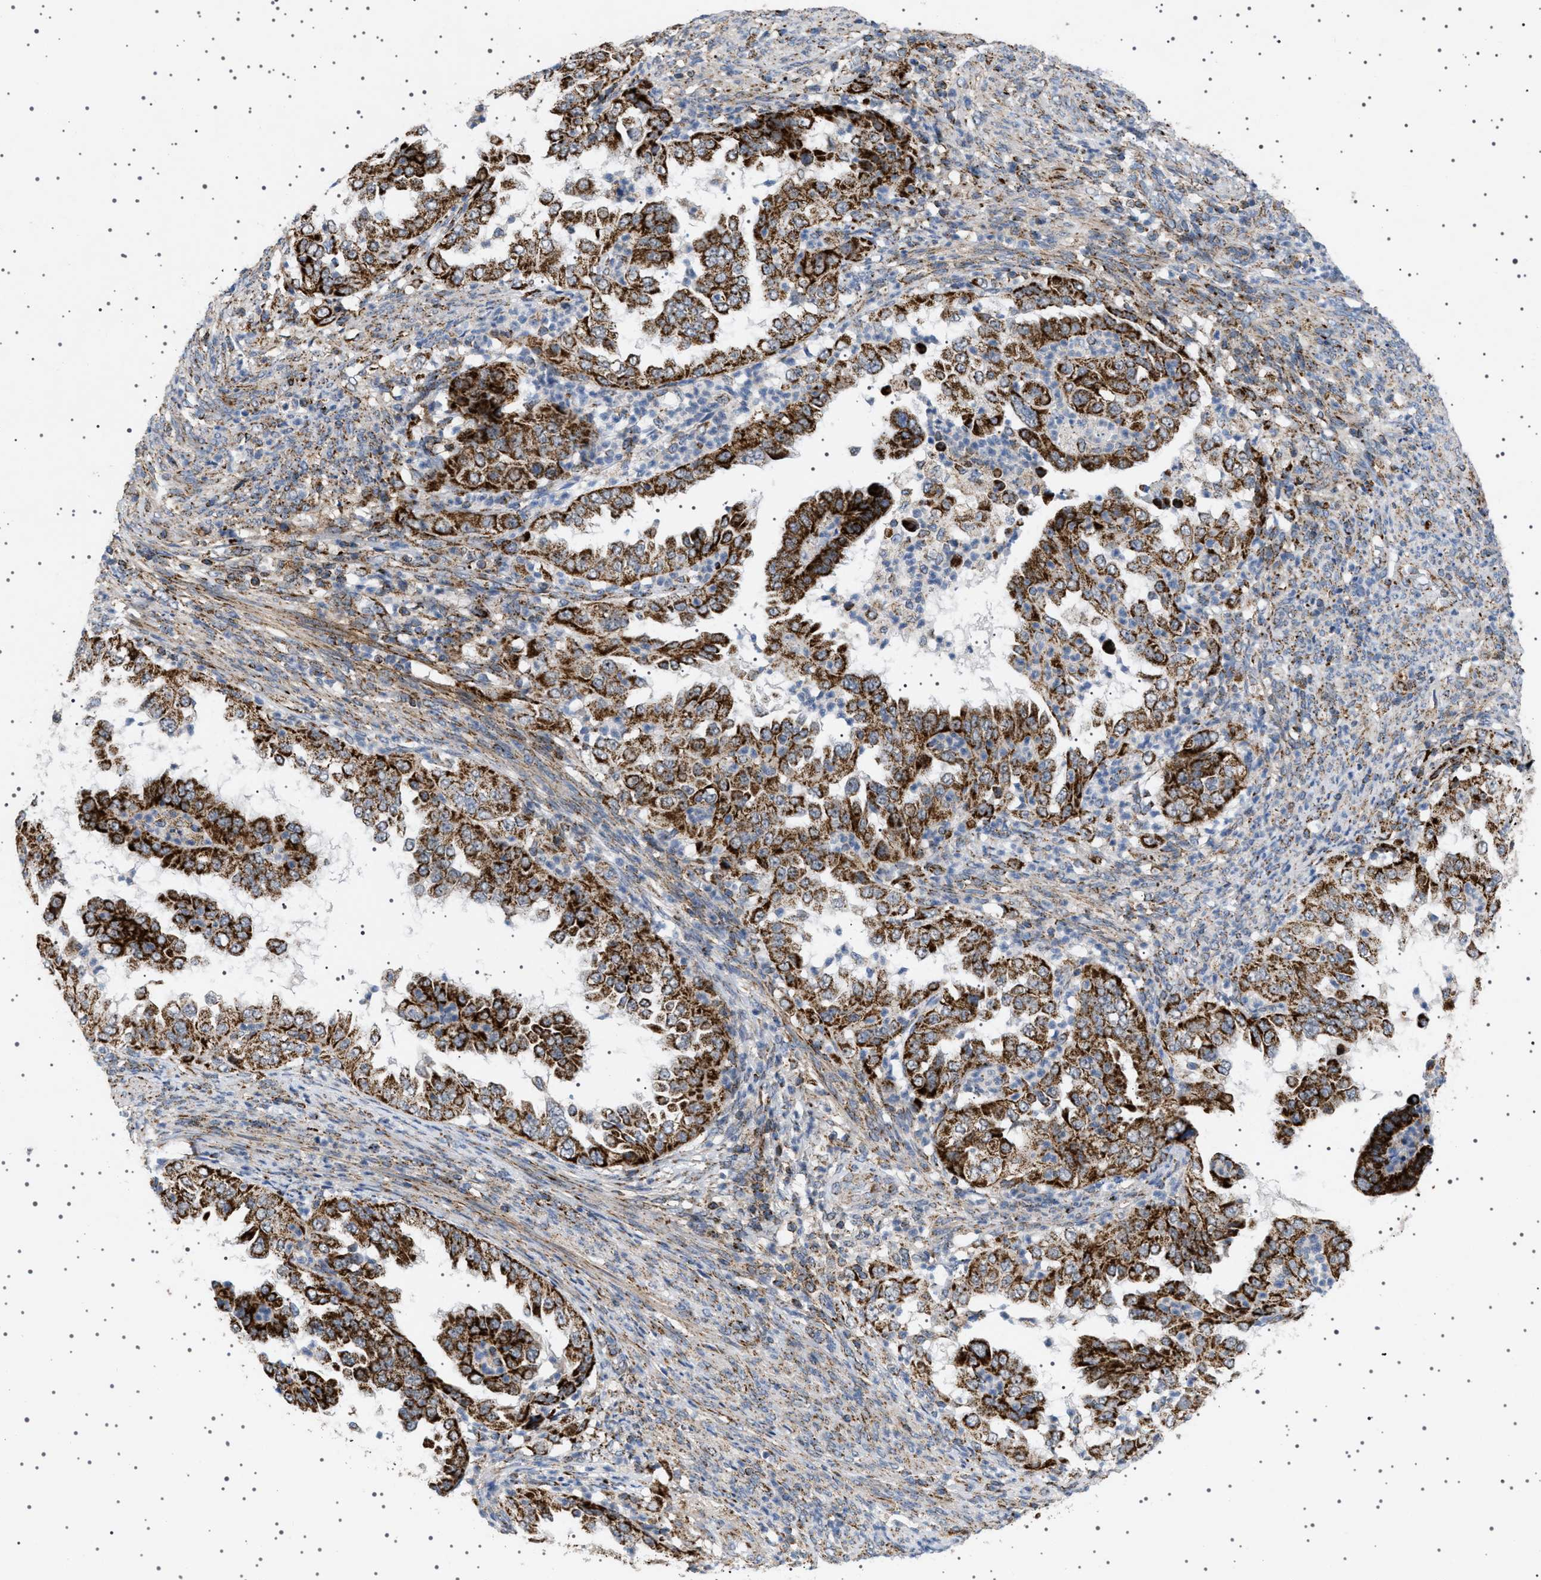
{"staining": {"intensity": "strong", "quantity": ">75%", "location": "cytoplasmic/membranous"}, "tissue": "endometrial cancer", "cell_type": "Tumor cells", "image_type": "cancer", "snomed": [{"axis": "morphology", "description": "Adenocarcinoma, NOS"}, {"axis": "topography", "description": "Endometrium"}], "caption": "Protein expression analysis of adenocarcinoma (endometrial) reveals strong cytoplasmic/membranous positivity in about >75% of tumor cells.", "gene": "UBXN8", "patient": {"sex": "female", "age": 85}}